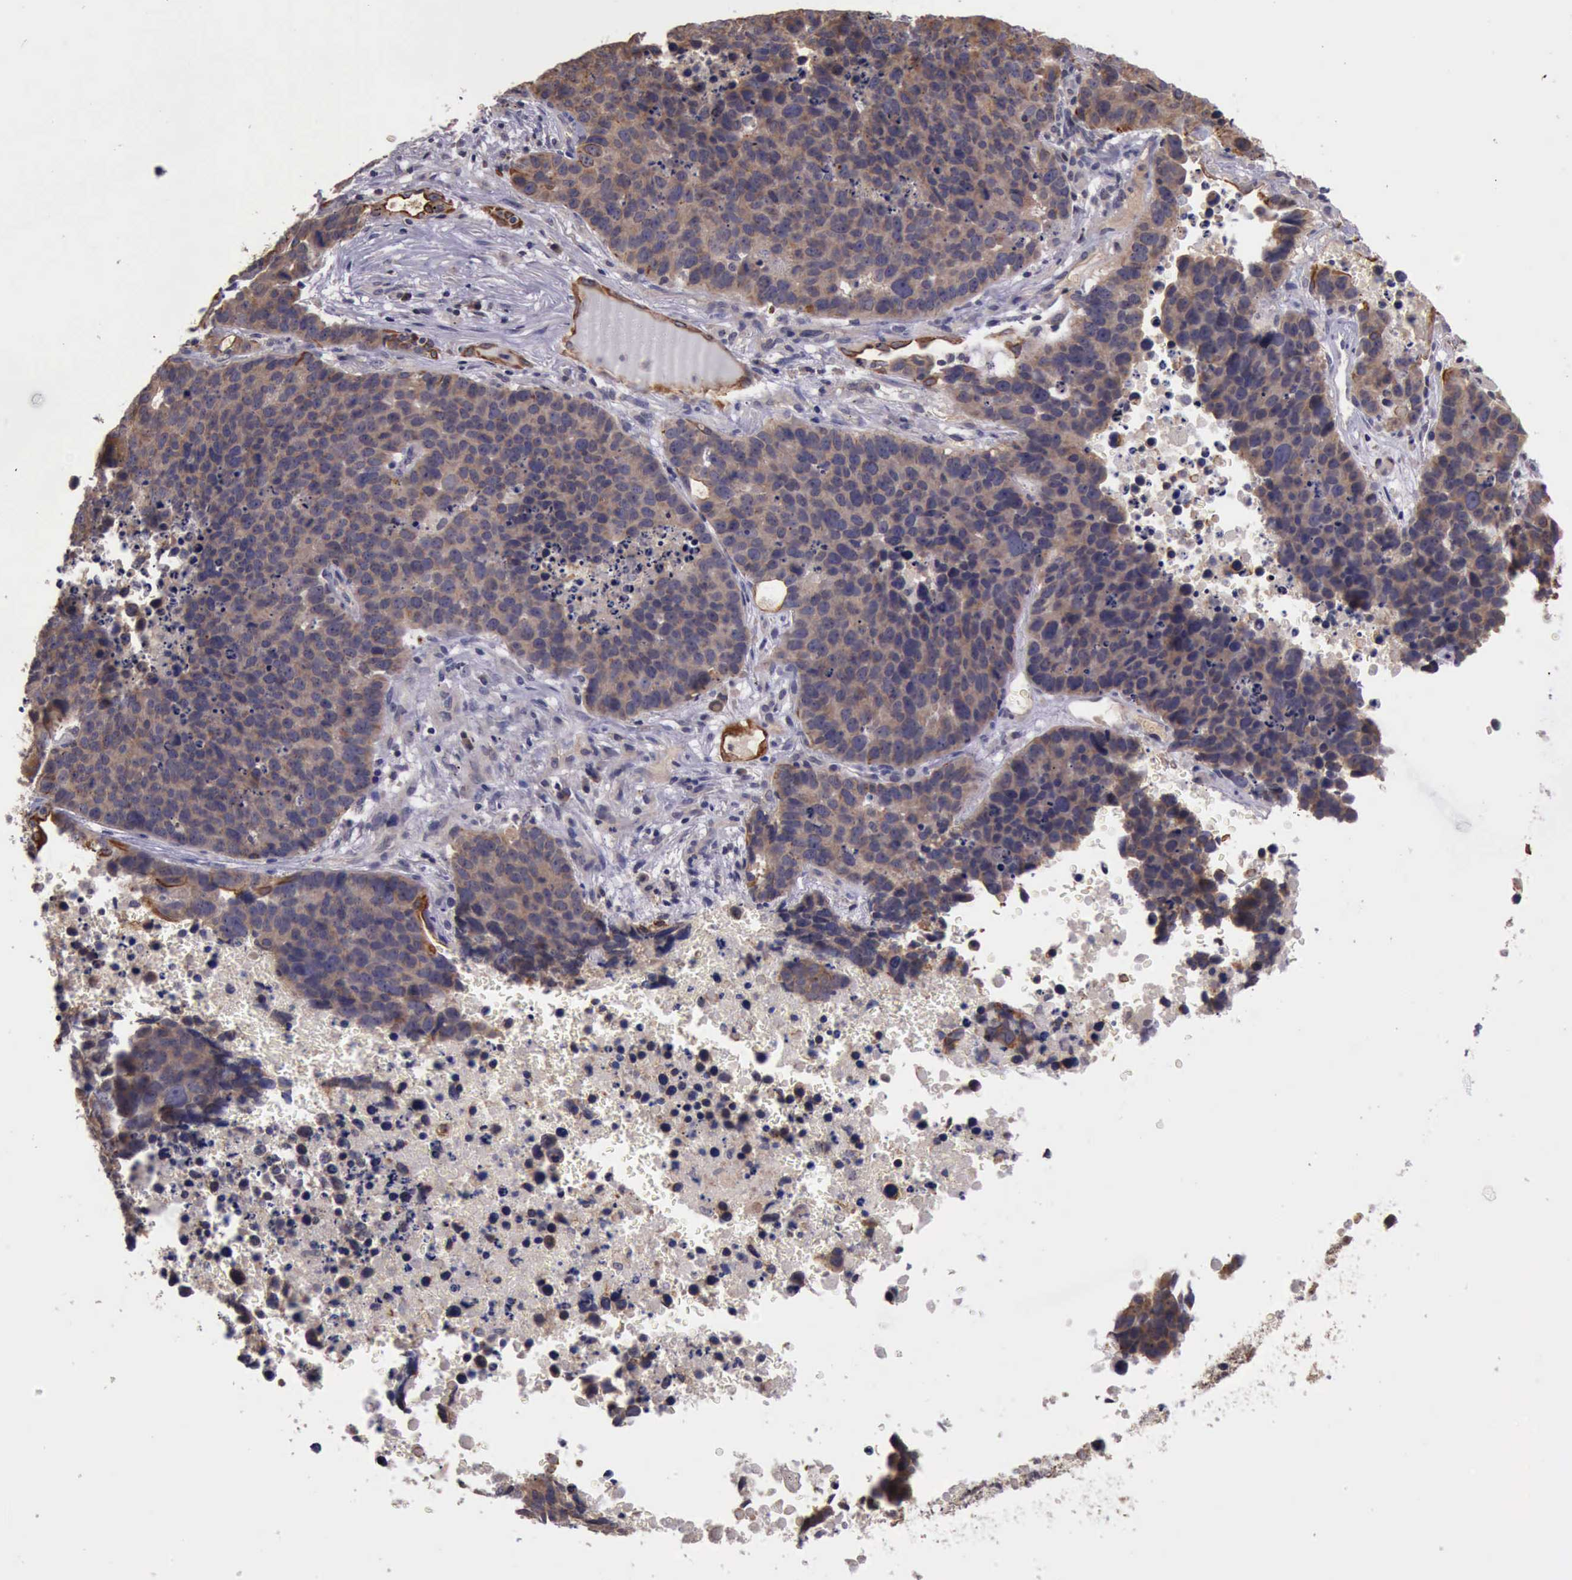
{"staining": {"intensity": "weak", "quantity": ">75%", "location": "cytoplasmic/membranous"}, "tissue": "lung cancer", "cell_type": "Tumor cells", "image_type": "cancer", "snomed": [{"axis": "morphology", "description": "Carcinoid, malignant, NOS"}, {"axis": "topography", "description": "Lung"}], "caption": "Protein staining displays weak cytoplasmic/membranous staining in approximately >75% of tumor cells in lung cancer (malignant carcinoid).", "gene": "RAB39B", "patient": {"sex": "male", "age": 60}}